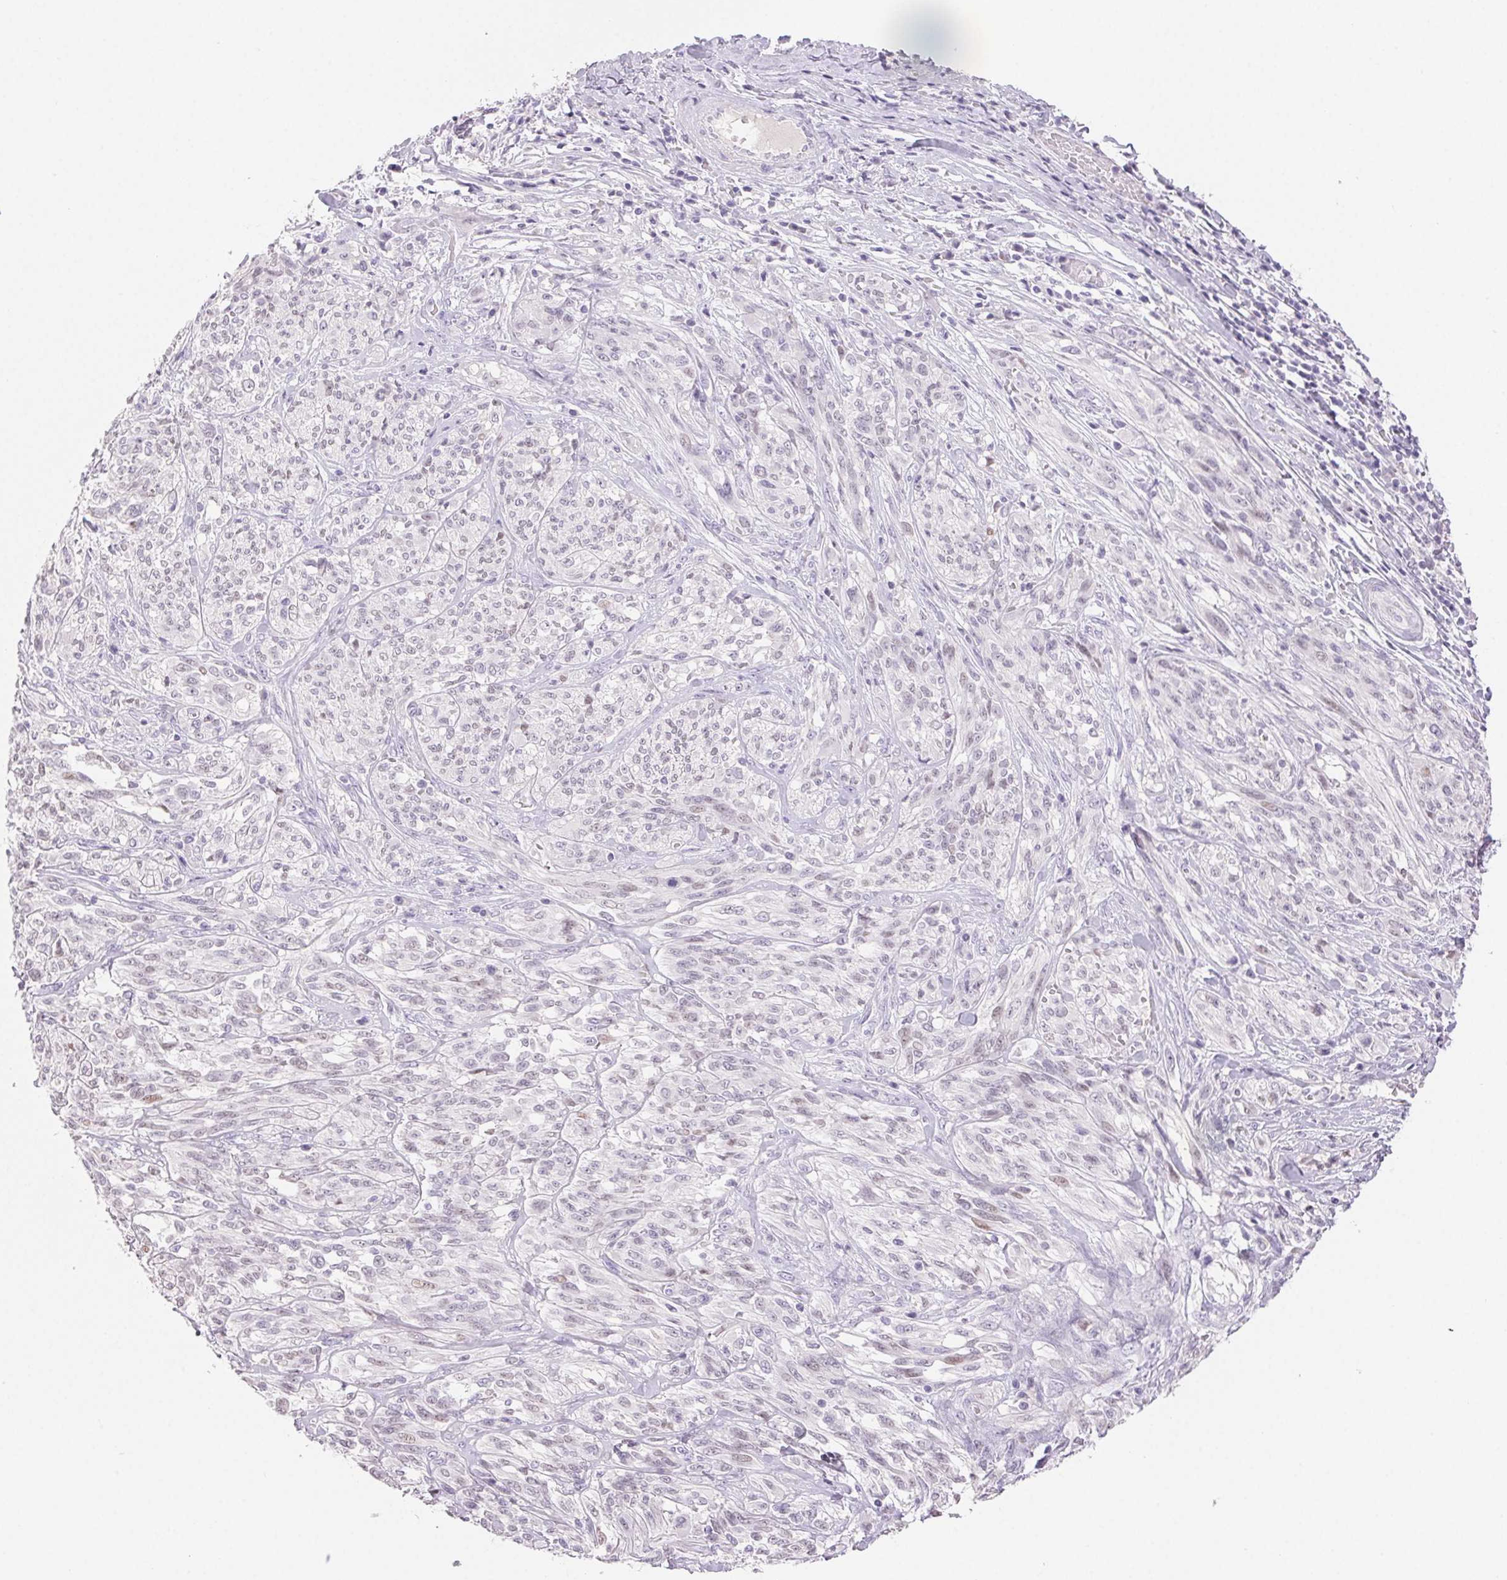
{"staining": {"intensity": "negative", "quantity": "none", "location": "none"}, "tissue": "melanoma", "cell_type": "Tumor cells", "image_type": "cancer", "snomed": [{"axis": "morphology", "description": "Malignant melanoma, NOS"}, {"axis": "topography", "description": "Skin"}], "caption": "Tumor cells are negative for brown protein staining in malignant melanoma. The staining was performed using DAB to visualize the protein expression in brown, while the nuclei were stained in blue with hematoxylin (Magnification: 20x).", "gene": "BPIFB2", "patient": {"sex": "female", "age": 91}}